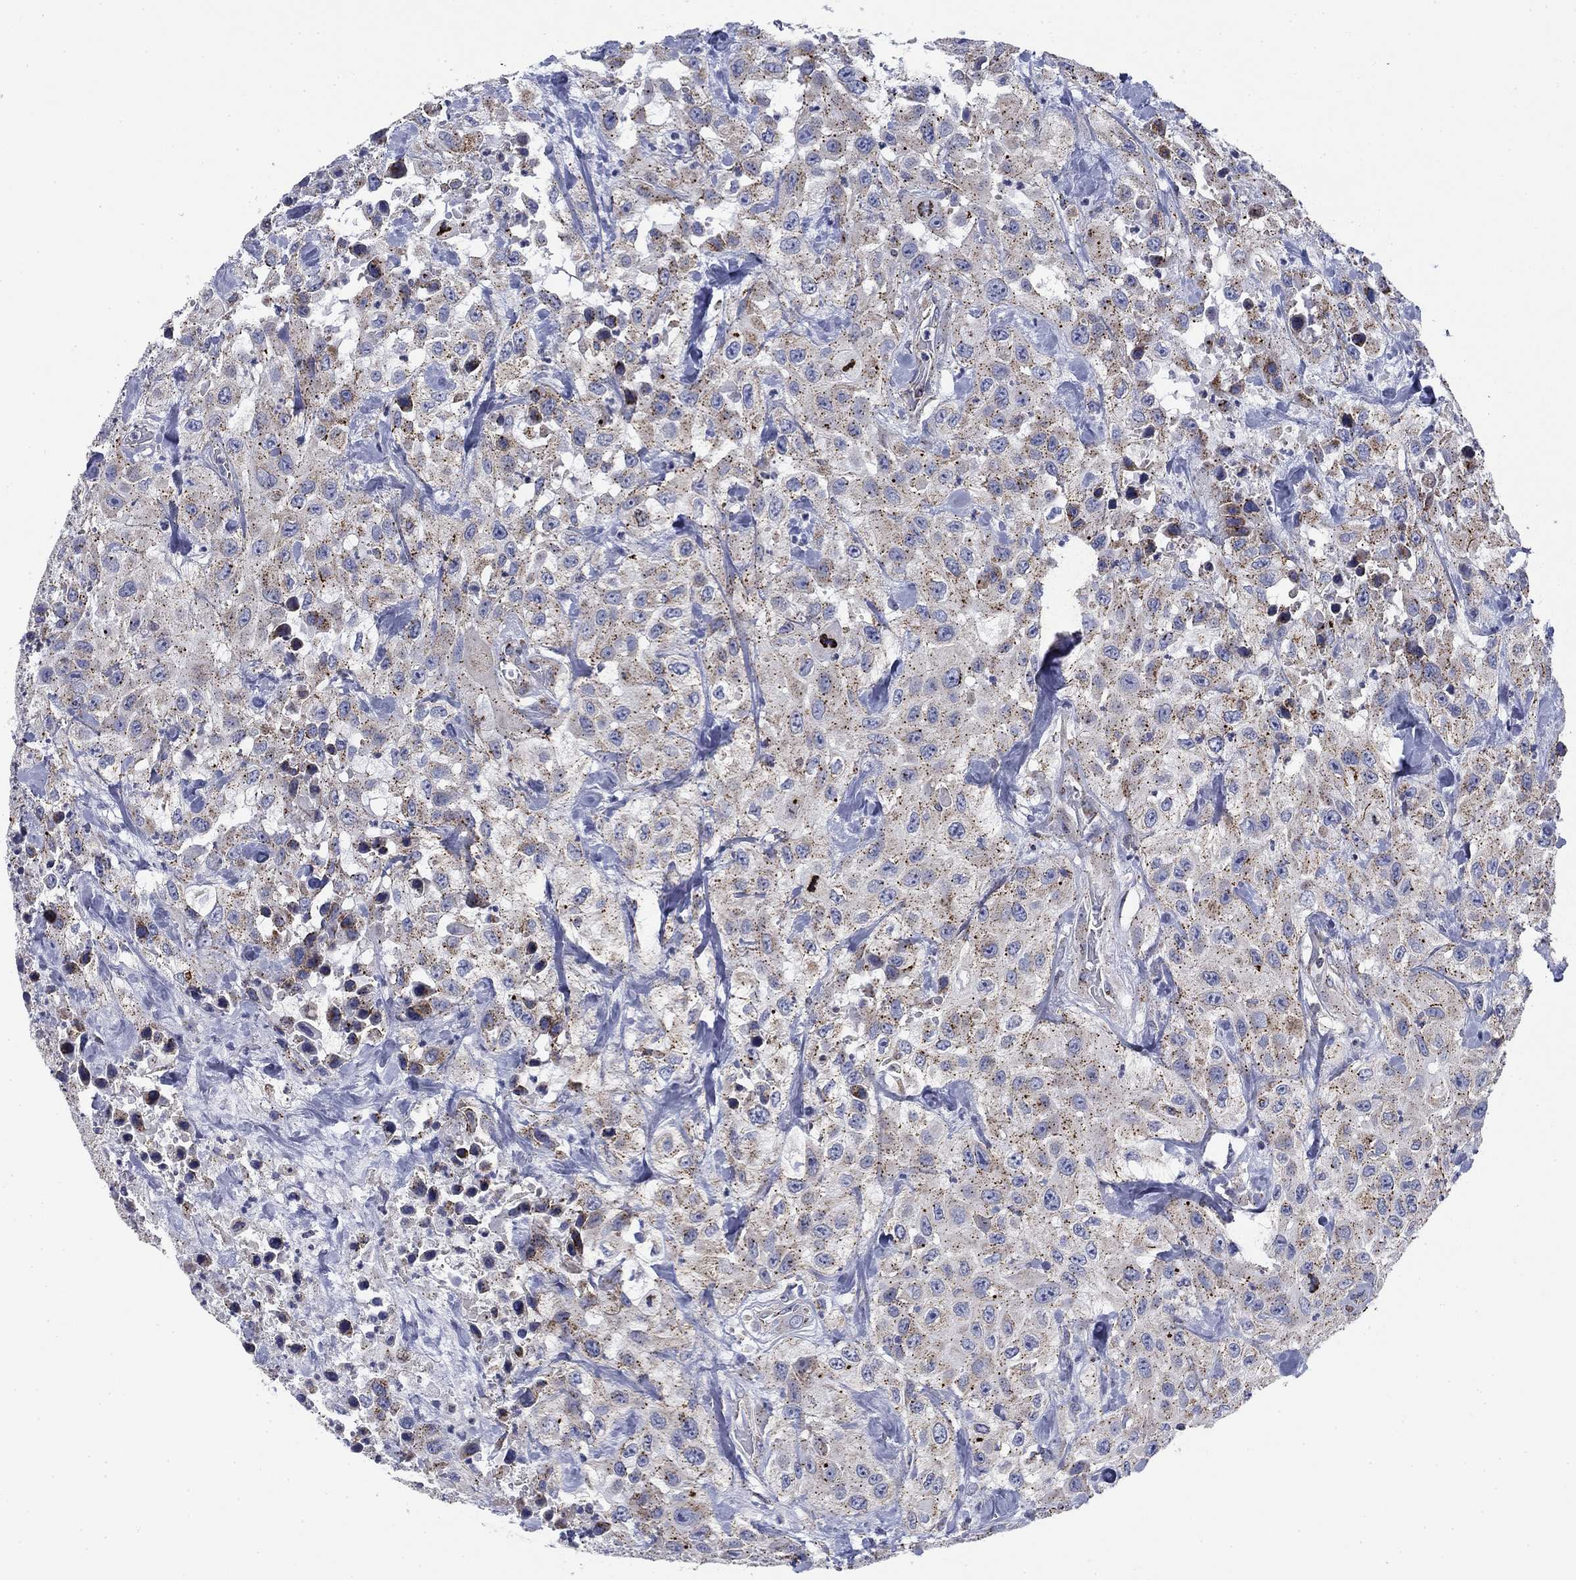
{"staining": {"intensity": "weak", "quantity": "<25%", "location": "cytoplasmic/membranous"}, "tissue": "urothelial cancer", "cell_type": "Tumor cells", "image_type": "cancer", "snomed": [{"axis": "morphology", "description": "Urothelial carcinoma, High grade"}, {"axis": "topography", "description": "Urinary bladder"}], "caption": "The histopathology image reveals no significant staining in tumor cells of urothelial carcinoma (high-grade).", "gene": "NACAD", "patient": {"sex": "male", "age": 79}}